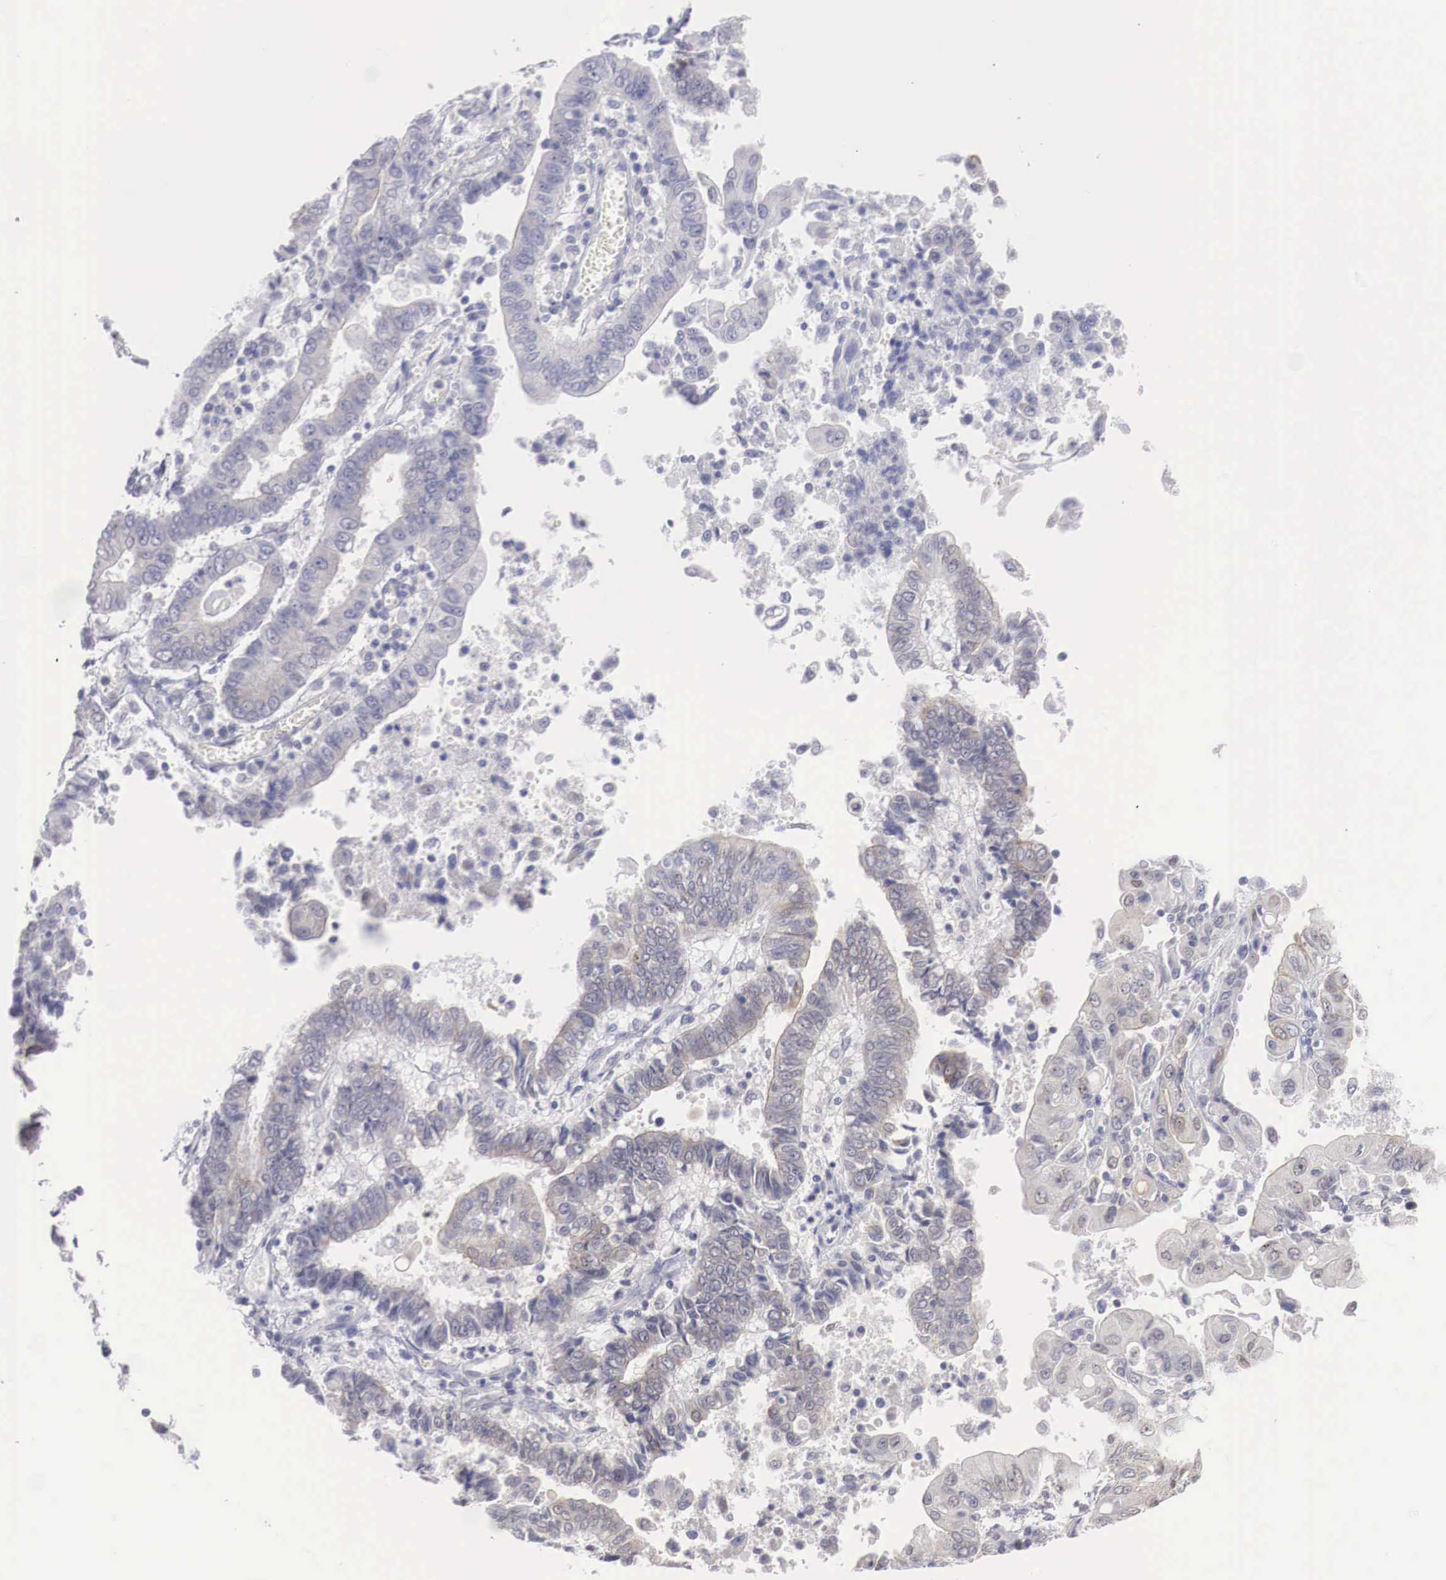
{"staining": {"intensity": "negative", "quantity": "none", "location": "none"}, "tissue": "endometrial cancer", "cell_type": "Tumor cells", "image_type": "cancer", "snomed": [{"axis": "morphology", "description": "Adenocarcinoma, NOS"}, {"axis": "topography", "description": "Endometrium"}], "caption": "This is an IHC histopathology image of human adenocarcinoma (endometrial). There is no expression in tumor cells.", "gene": "TRIM13", "patient": {"sex": "female", "age": 75}}